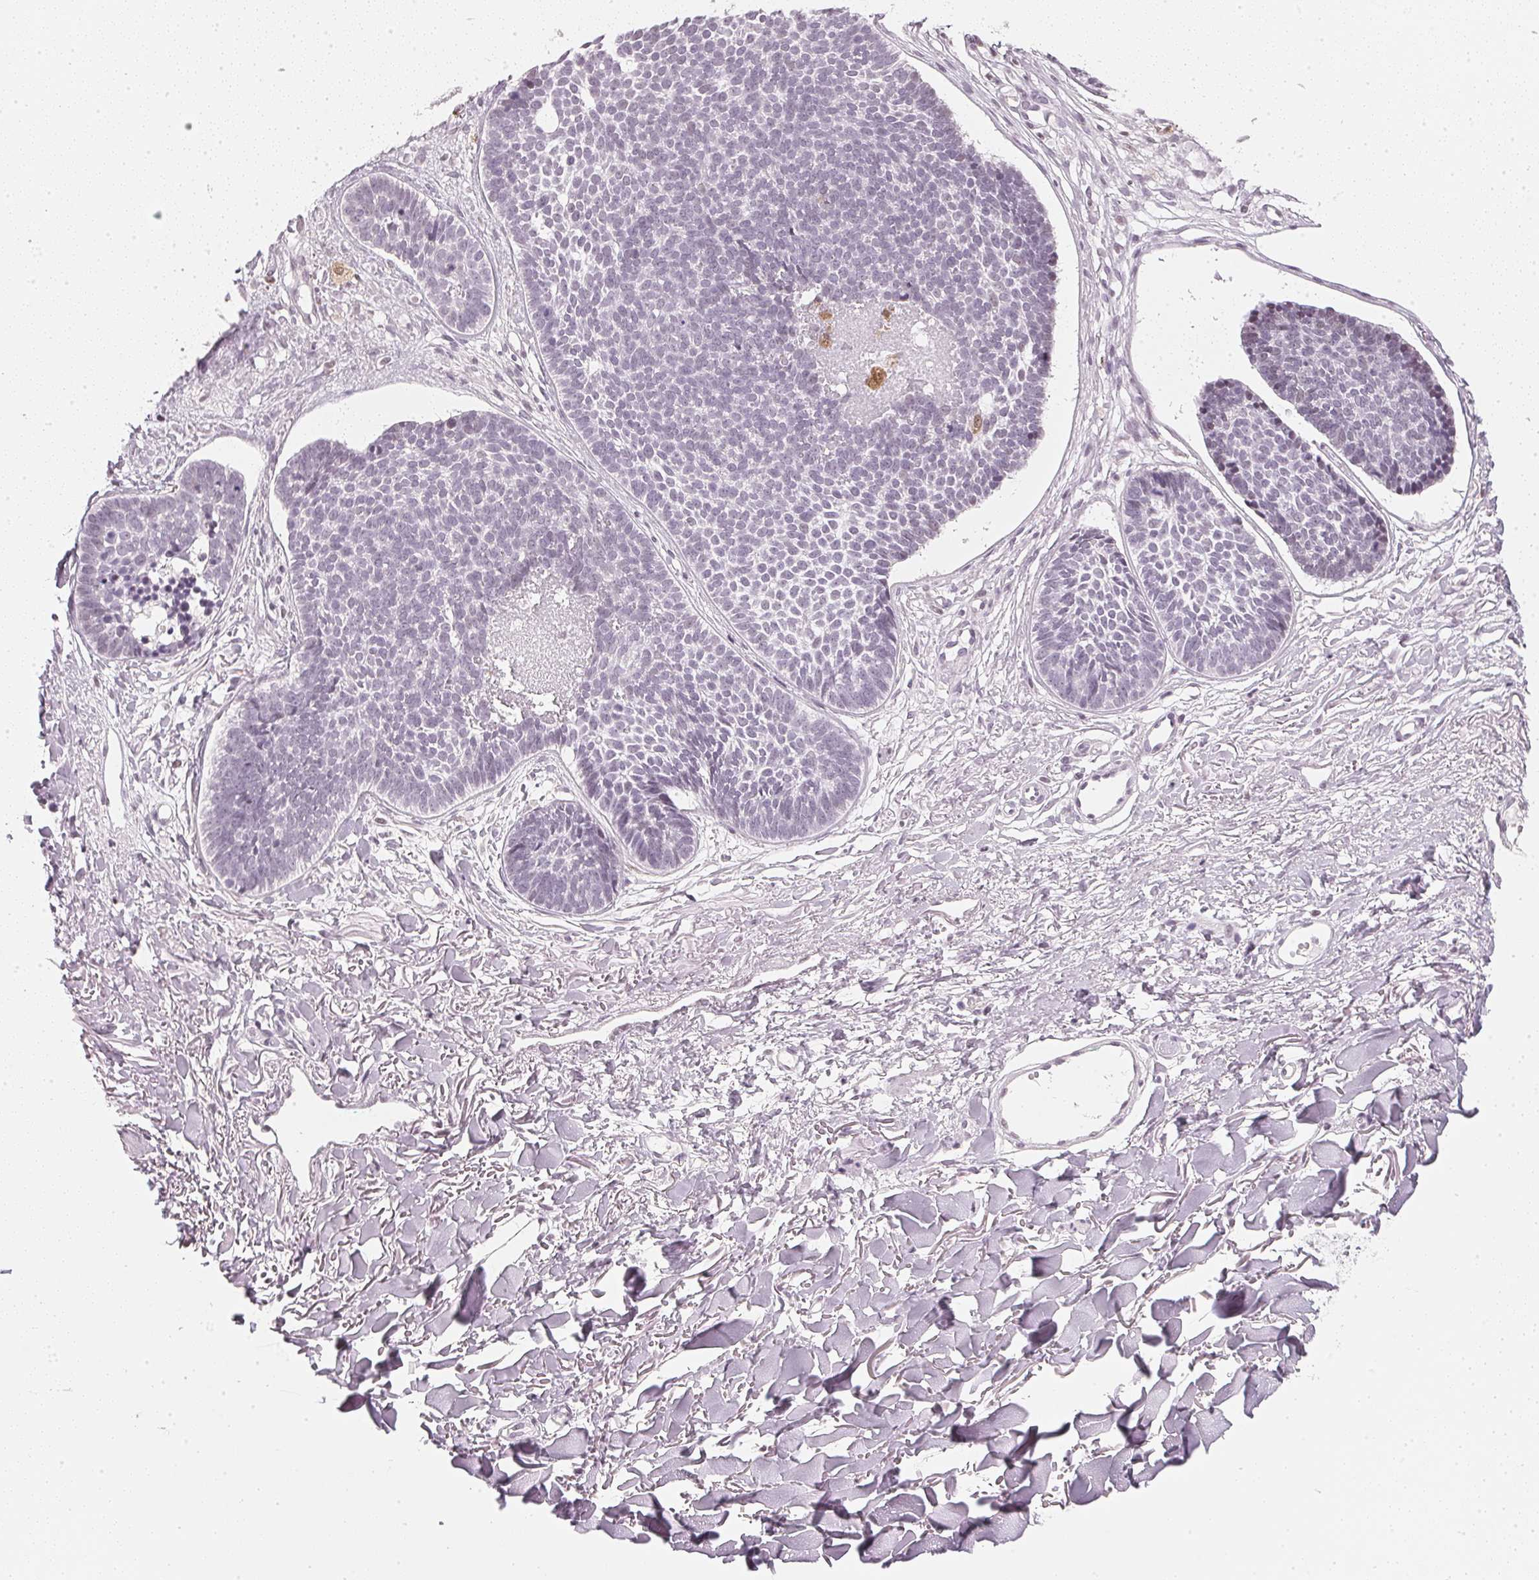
{"staining": {"intensity": "negative", "quantity": "none", "location": "none"}, "tissue": "skin cancer", "cell_type": "Tumor cells", "image_type": "cancer", "snomed": [{"axis": "morphology", "description": "Basal cell carcinoma"}, {"axis": "topography", "description": "Skin"}, {"axis": "topography", "description": "Skin of neck"}, {"axis": "topography", "description": "Skin of shoulder"}, {"axis": "topography", "description": "Skin of back"}], "caption": "DAB (3,3'-diaminobenzidine) immunohistochemical staining of human skin cancer (basal cell carcinoma) demonstrates no significant expression in tumor cells.", "gene": "DNAJC6", "patient": {"sex": "male", "age": 80}}